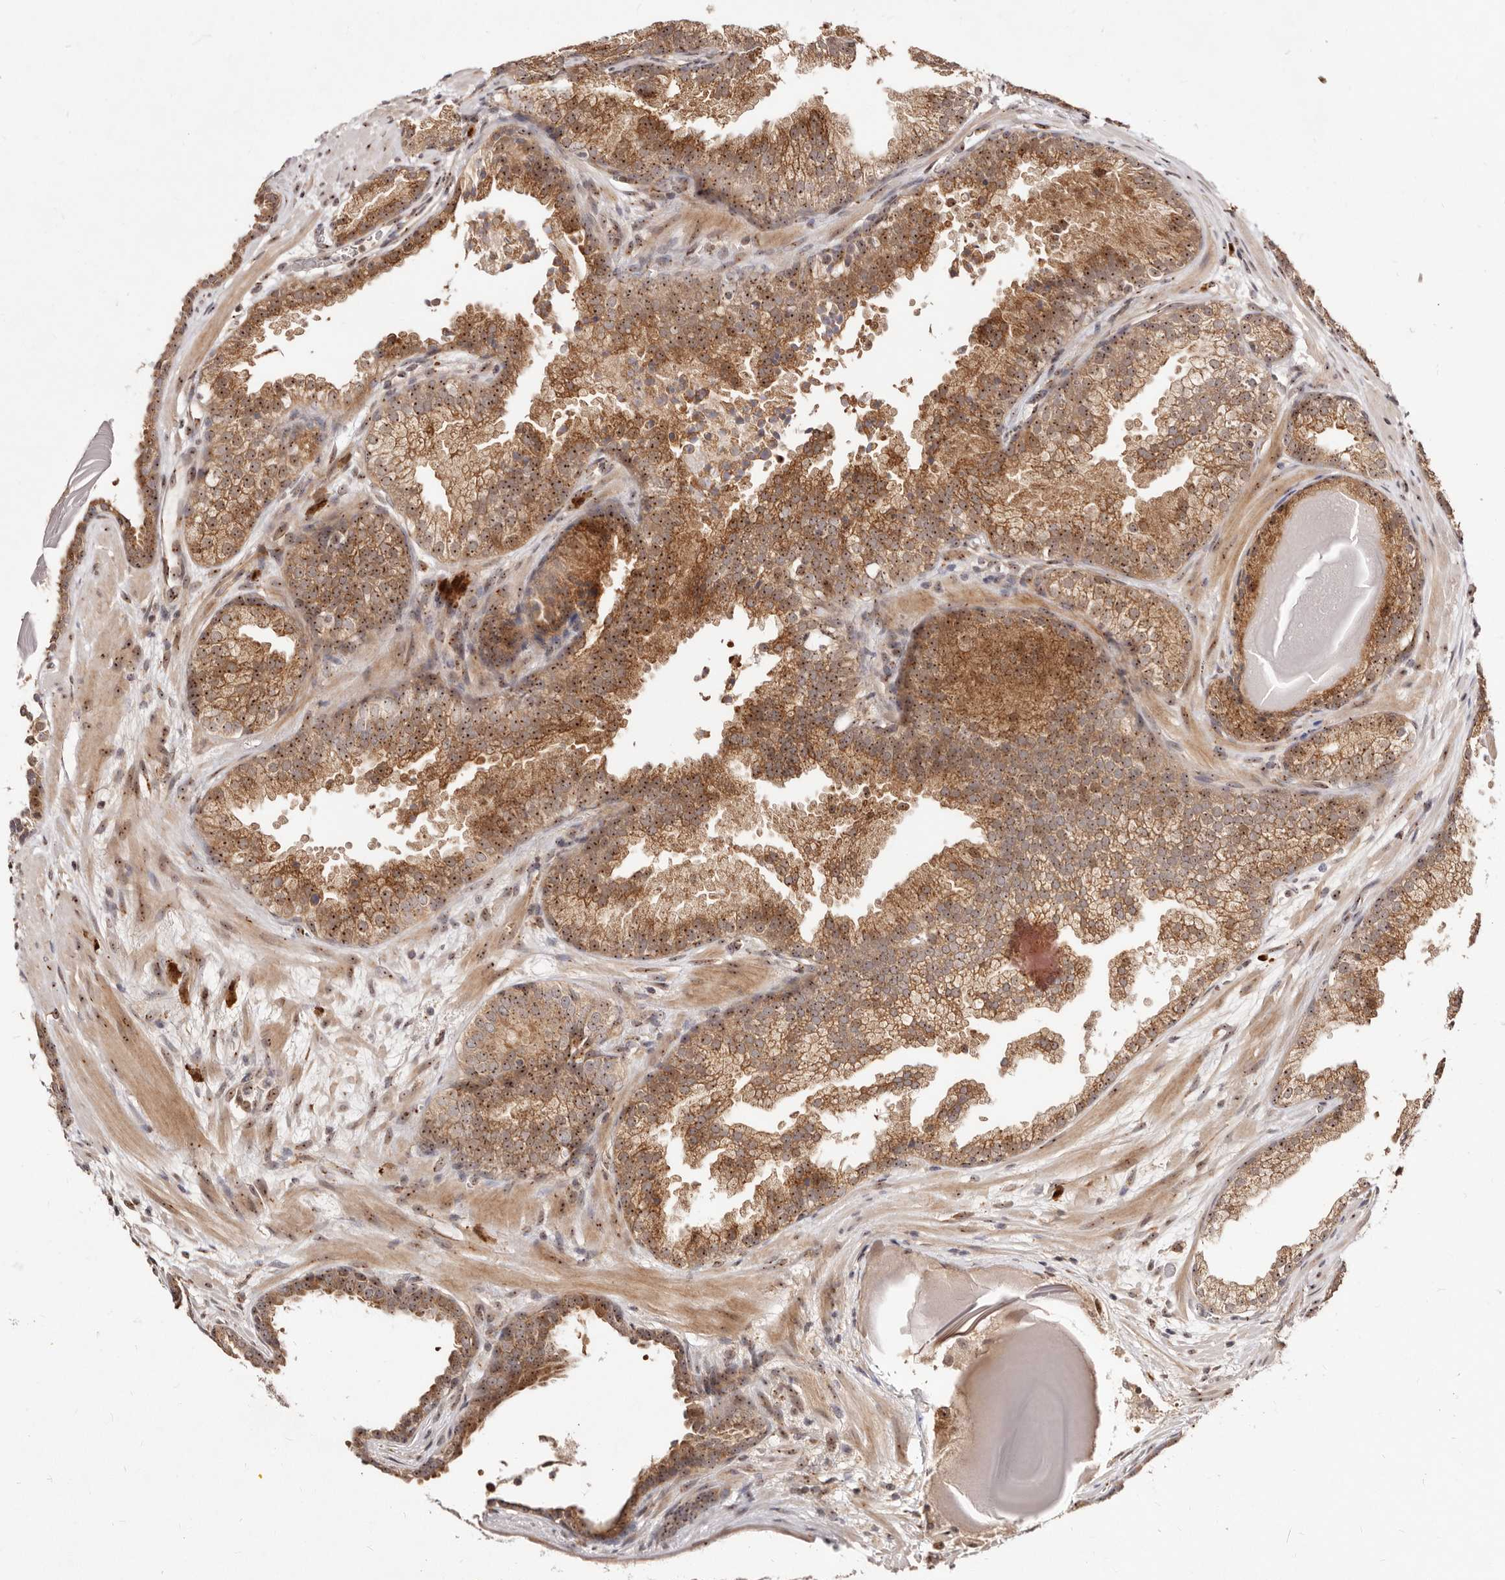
{"staining": {"intensity": "moderate", "quantity": ">75%", "location": "cytoplasmic/membranous,nuclear"}, "tissue": "prostate cancer", "cell_type": "Tumor cells", "image_type": "cancer", "snomed": [{"axis": "morphology", "description": "Adenocarcinoma, High grade"}, {"axis": "topography", "description": "Prostate"}], "caption": "Protein expression analysis of prostate cancer (high-grade adenocarcinoma) reveals moderate cytoplasmic/membranous and nuclear staining in approximately >75% of tumor cells.", "gene": "APOL6", "patient": {"sex": "male", "age": 62}}